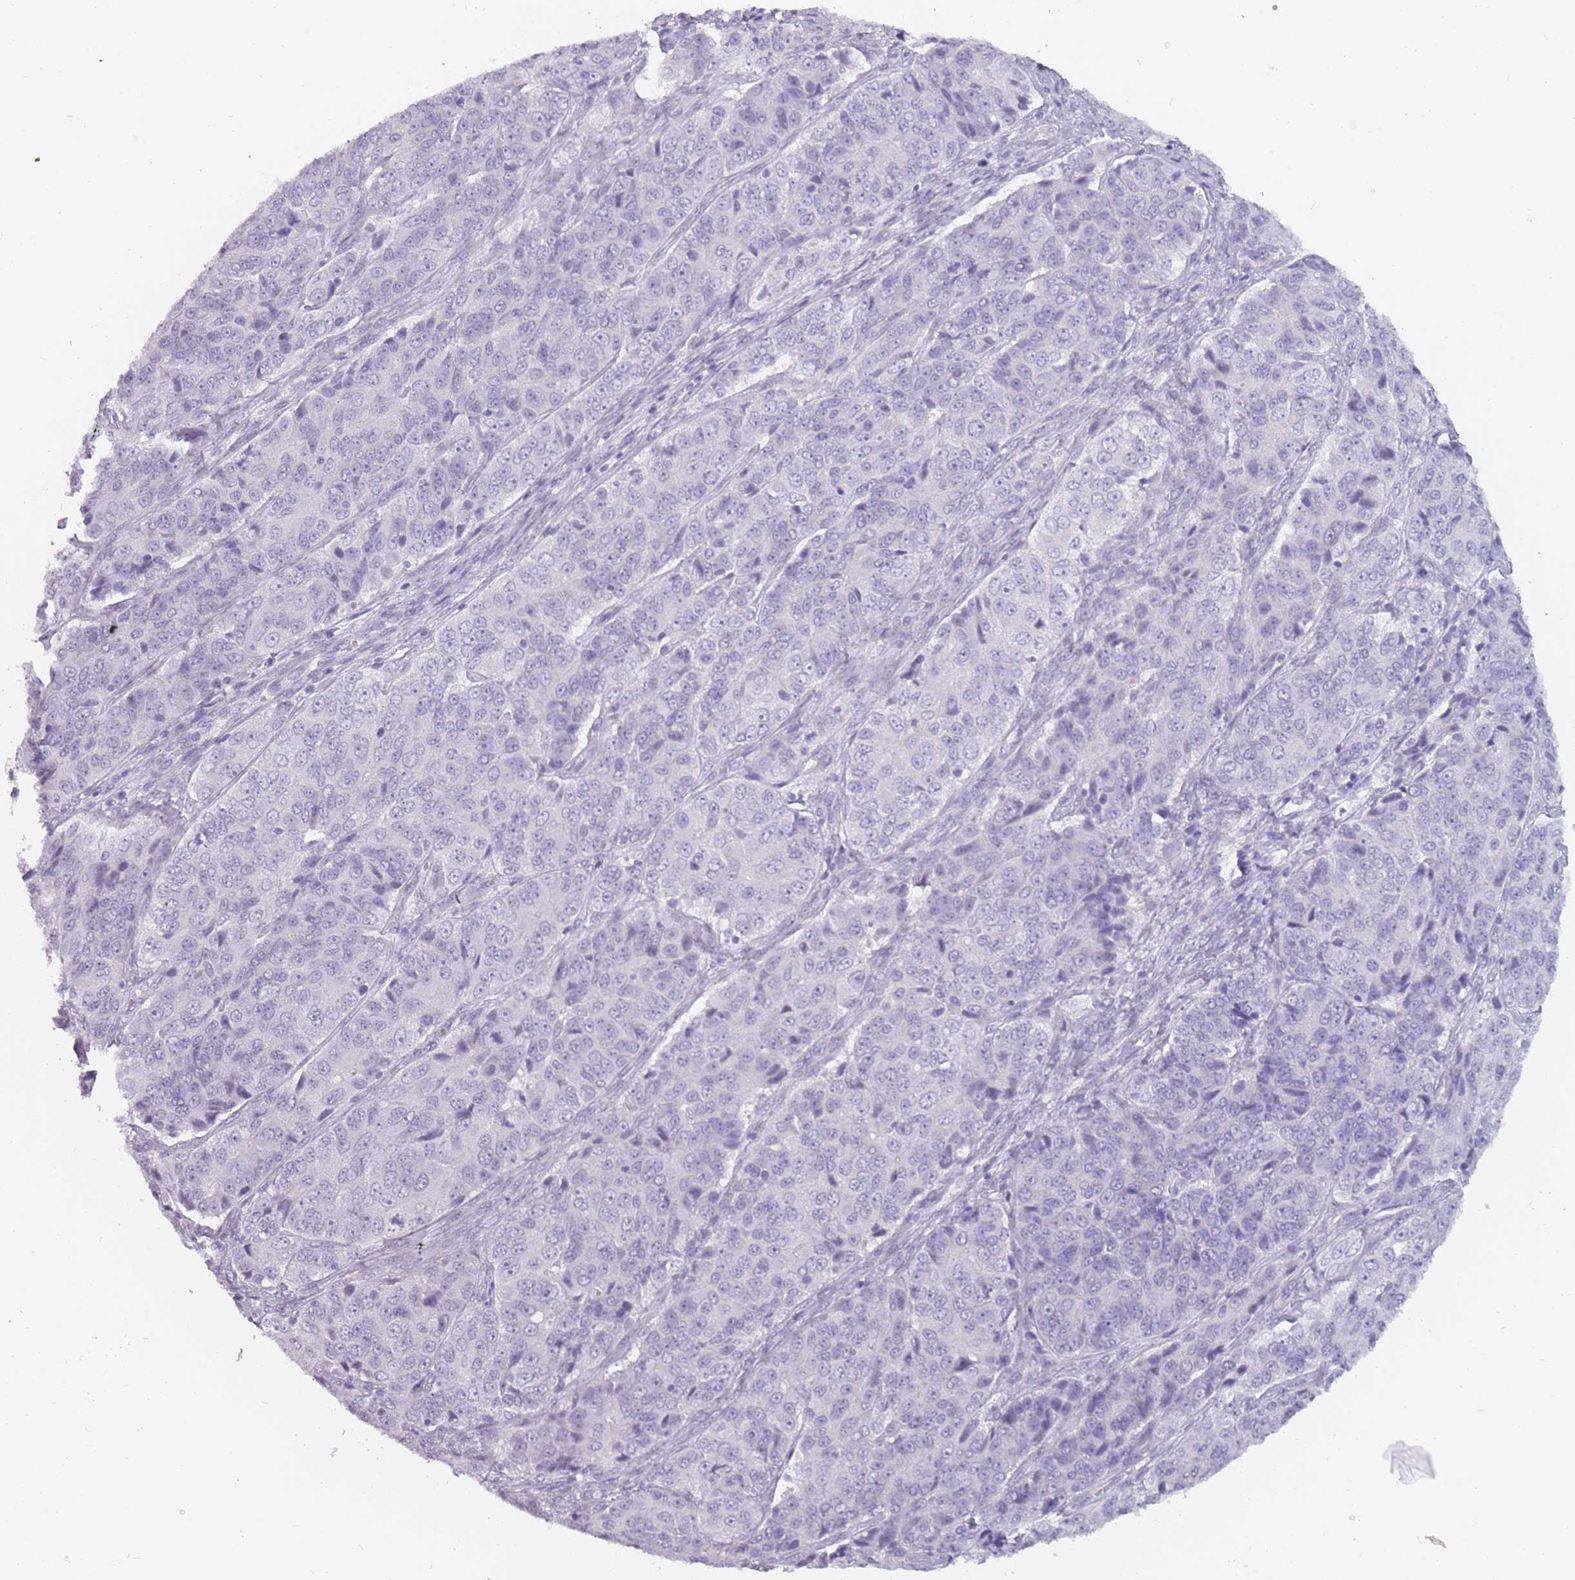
{"staining": {"intensity": "negative", "quantity": "none", "location": "none"}, "tissue": "ovarian cancer", "cell_type": "Tumor cells", "image_type": "cancer", "snomed": [{"axis": "morphology", "description": "Carcinoma, endometroid"}, {"axis": "topography", "description": "Ovary"}], "caption": "Photomicrograph shows no significant protein staining in tumor cells of endometroid carcinoma (ovarian).", "gene": "DDX4", "patient": {"sex": "female", "age": 51}}